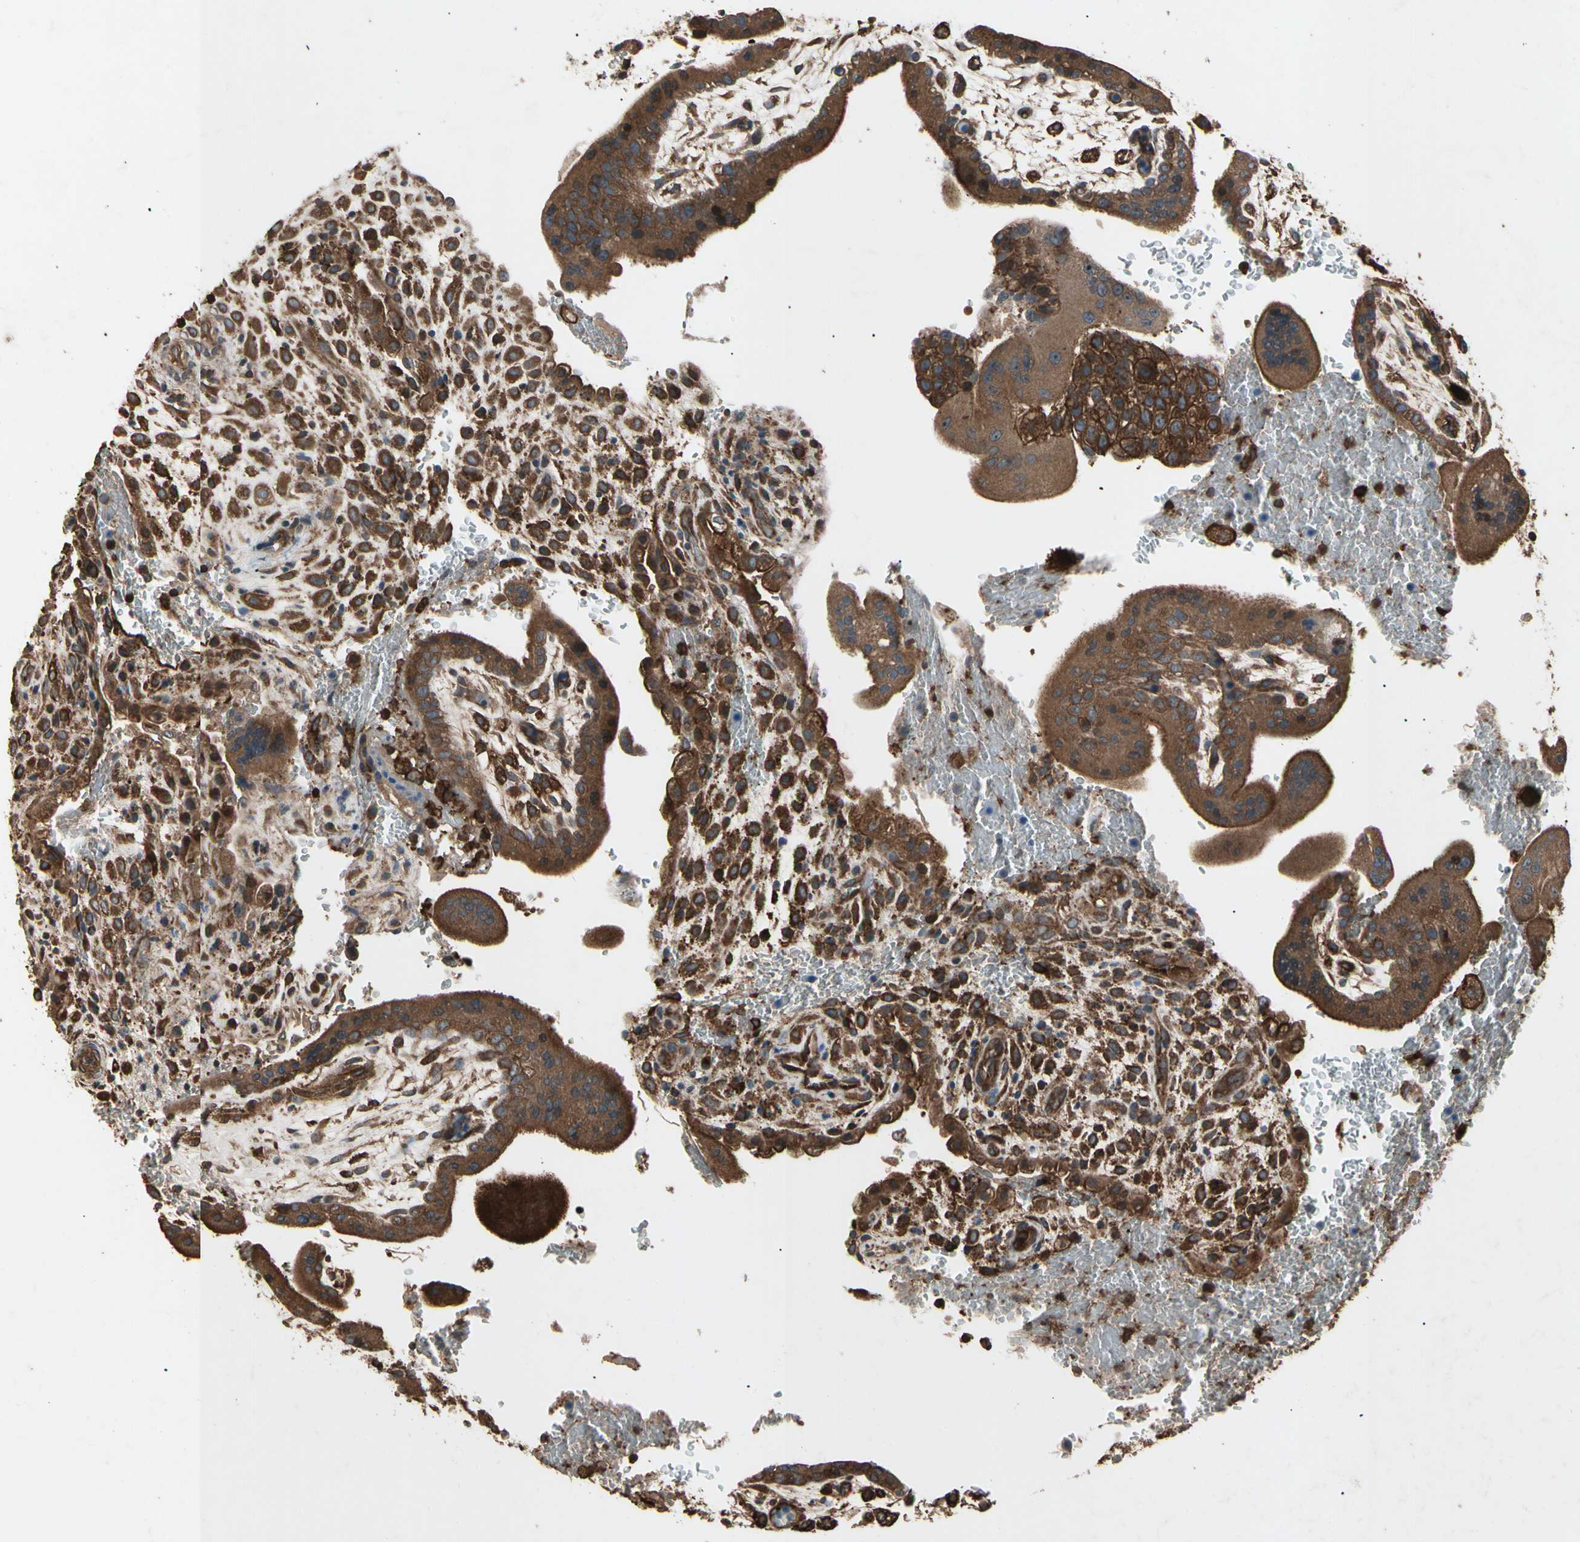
{"staining": {"intensity": "strong", "quantity": ">75%", "location": "cytoplasmic/membranous"}, "tissue": "placenta", "cell_type": "Decidual cells", "image_type": "normal", "snomed": [{"axis": "morphology", "description": "Normal tissue, NOS"}, {"axis": "topography", "description": "Placenta"}], "caption": "High-power microscopy captured an immunohistochemistry image of benign placenta, revealing strong cytoplasmic/membranous positivity in approximately >75% of decidual cells.", "gene": "AGBL2", "patient": {"sex": "female", "age": 35}}